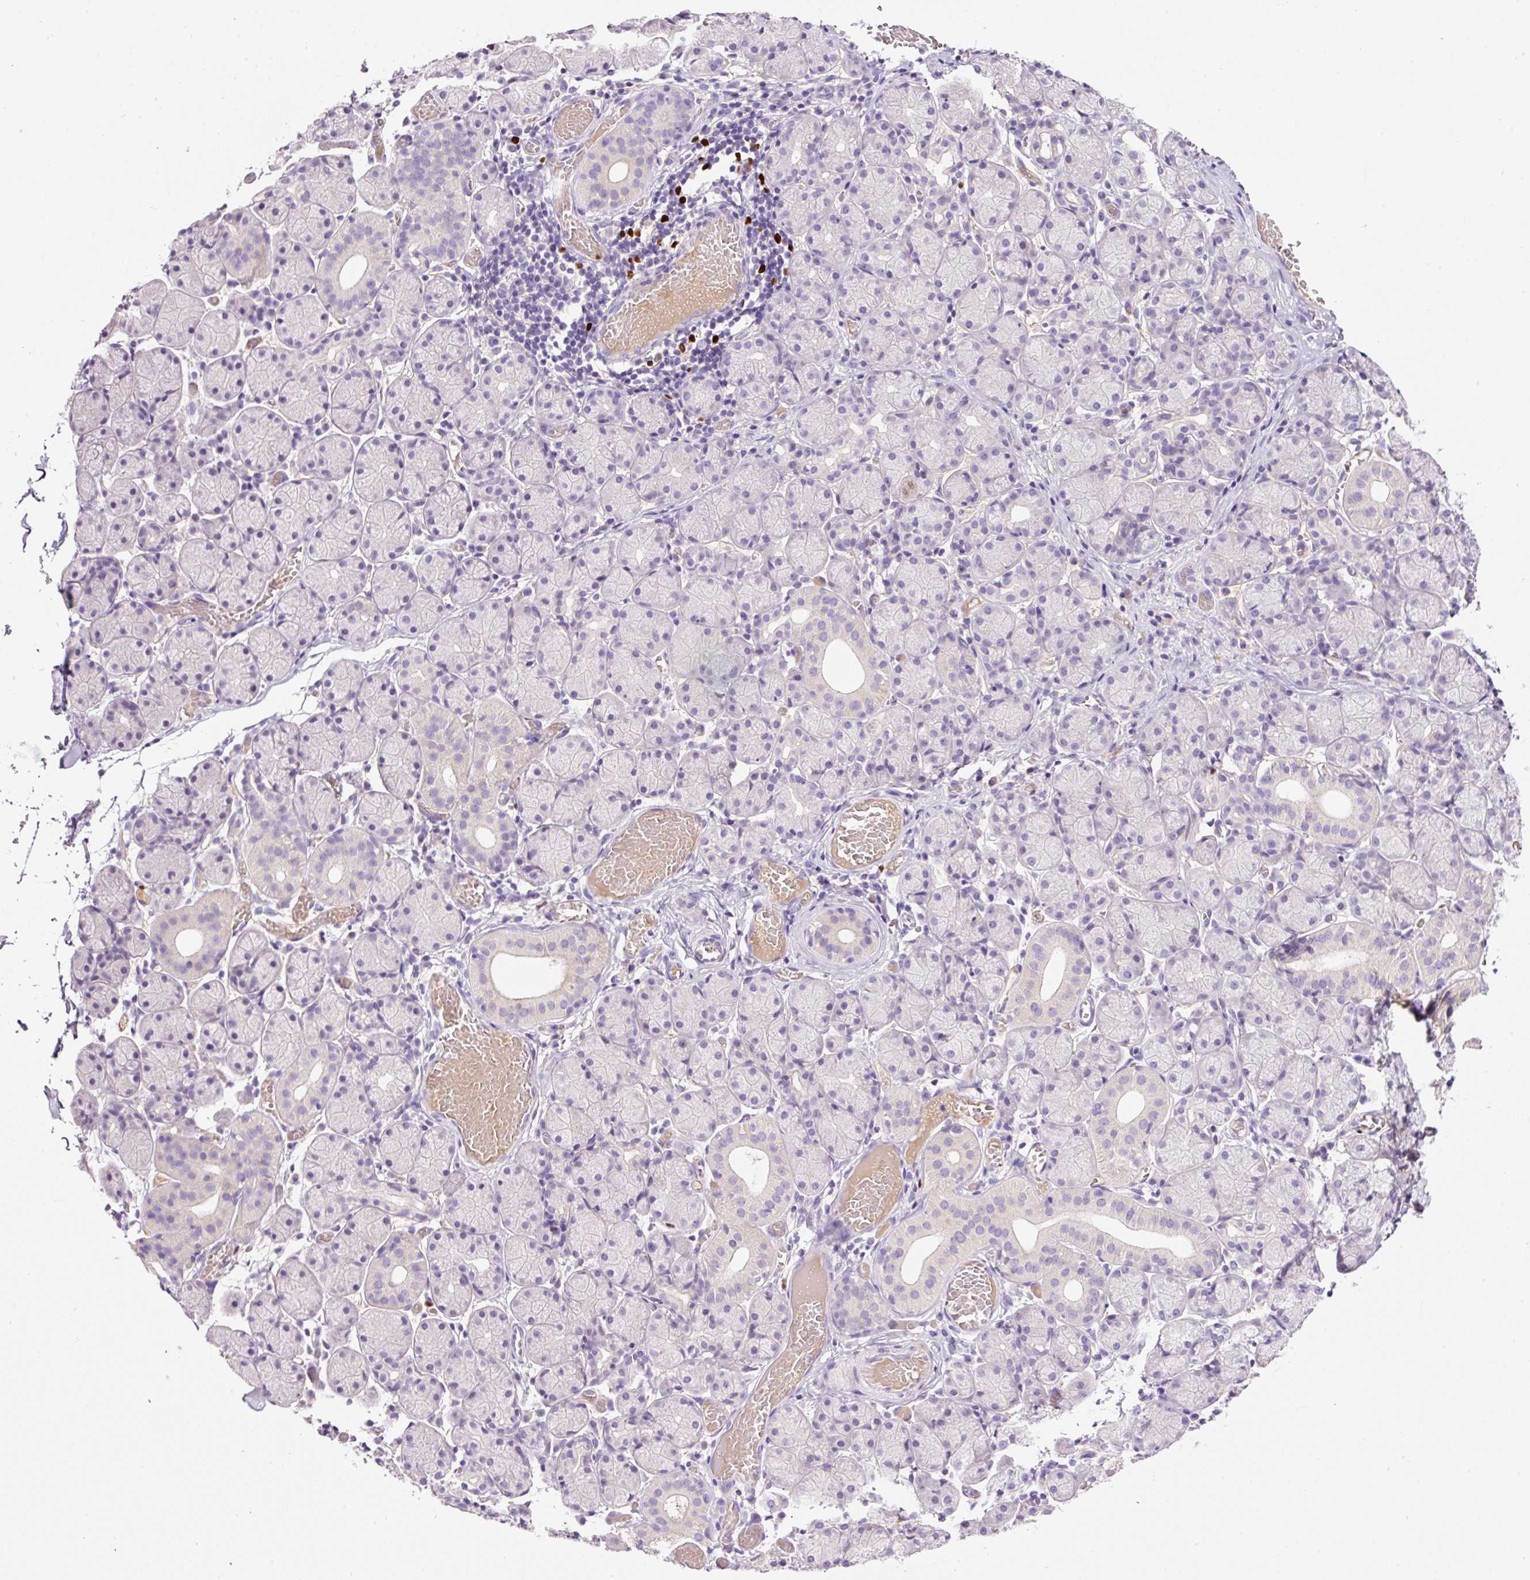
{"staining": {"intensity": "negative", "quantity": "none", "location": "none"}, "tissue": "salivary gland", "cell_type": "Glandular cells", "image_type": "normal", "snomed": [{"axis": "morphology", "description": "Normal tissue, NOS"}, {"axis": "topography", "description": "Salivary gland"}], "caption": "DAB immunohistochemical staining of benign salivary gland demonstrates no significant staining in glandular cells. (DAB (3,3'-diaminobenzidine) IHC visualized using brightfield microscopy, high magnification).", "gene": "DPPA4", "patient": {"sex": "female", "age": 24}}